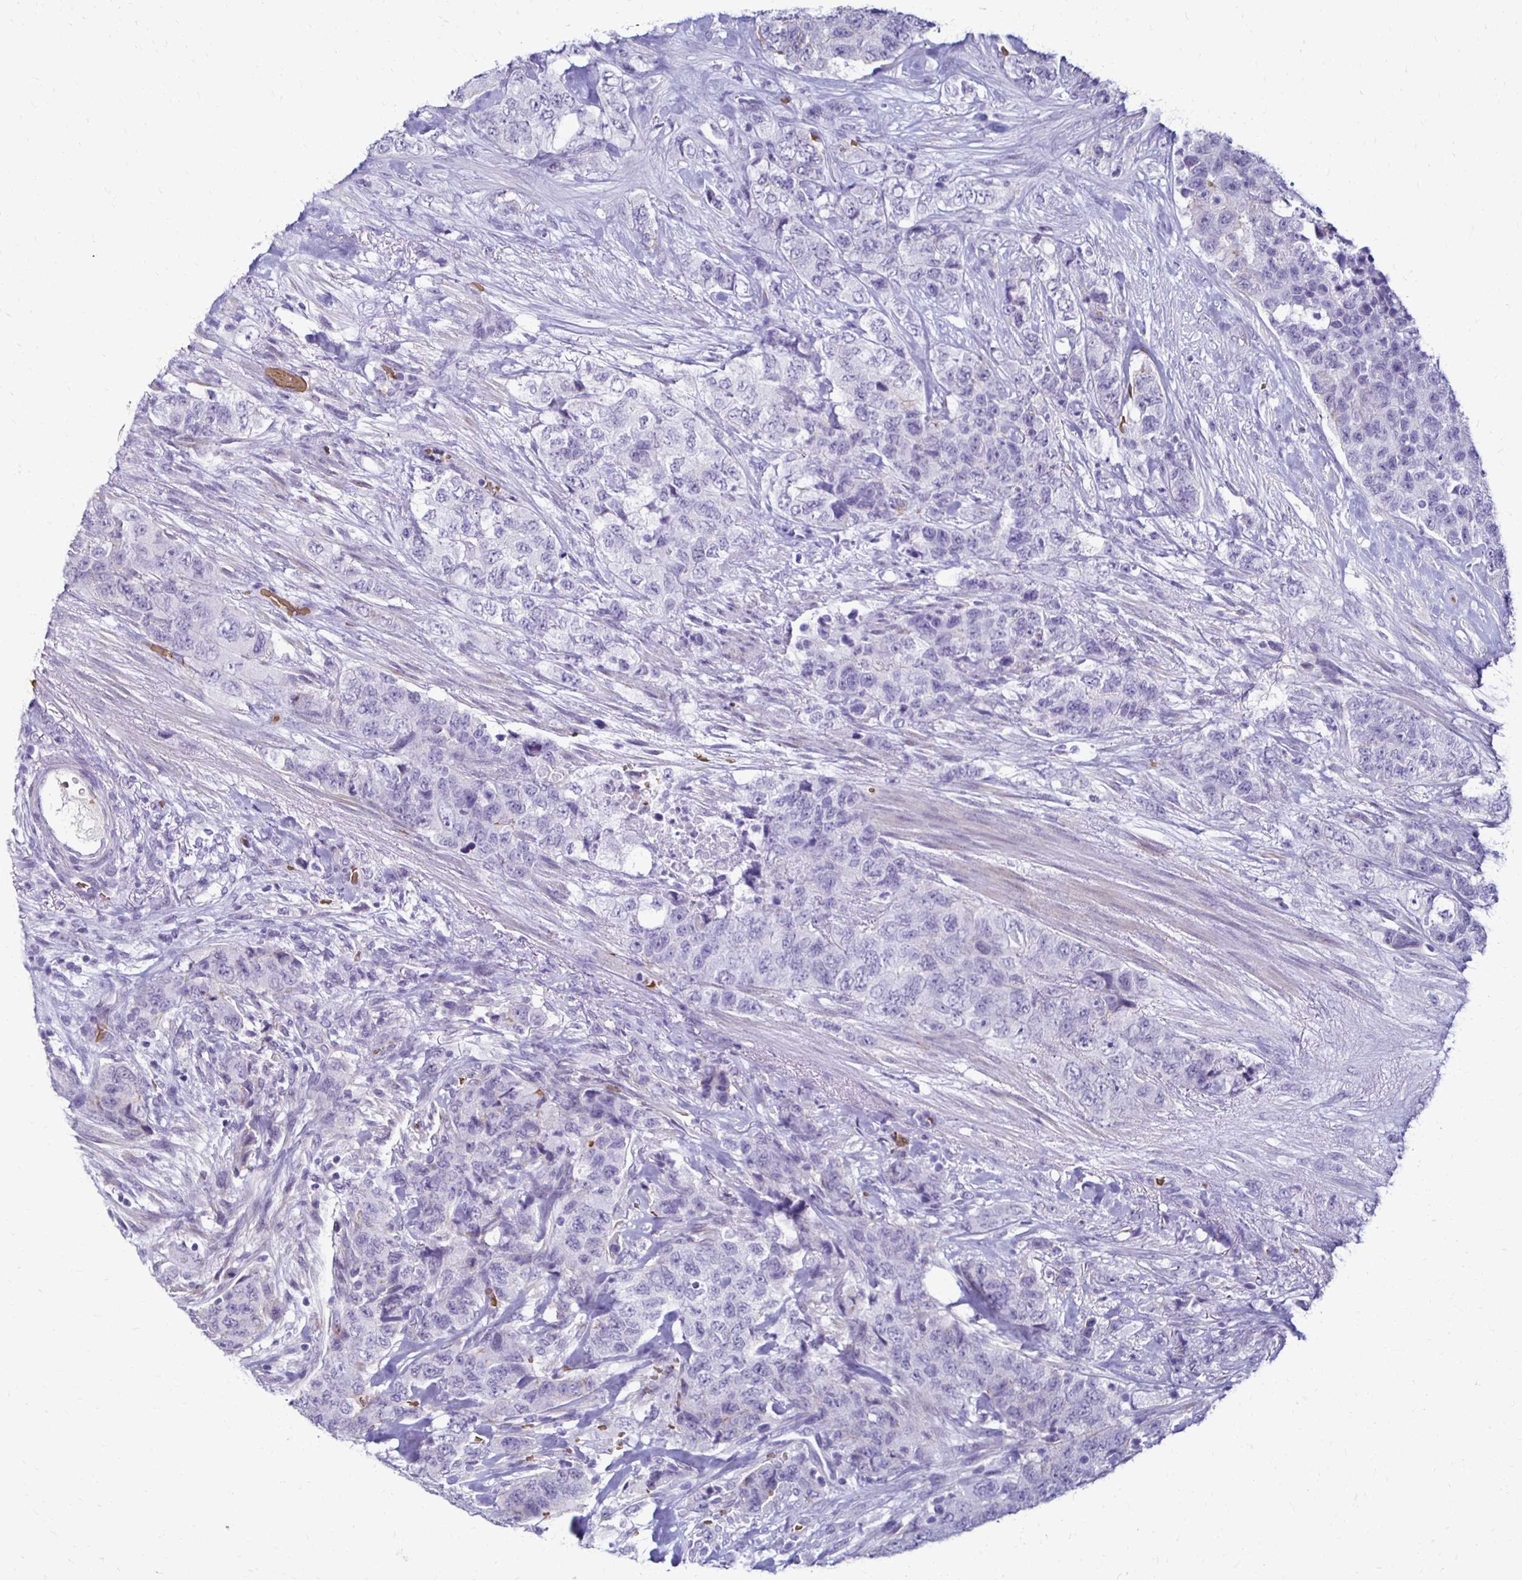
{"staining": {"intensity": "negative", "quantity": "none", "location": "none"}, "tissue": "urothelial cancer", "cell_type": "Tumor cells", "image_type": "cancer", "snomed": [{"axis": "morphology", "description": "Urothelial carcinoma, High grade"}, {"axis": "topography", "description": "Urinary bladder"}], "caption": "Immunohistochemical staining of urothelial carcinoma (high-grade) reveals no significant expression in tumor cells.", "gene": "RHBDL3", "patient": {"sex": "female", "age": 78}}